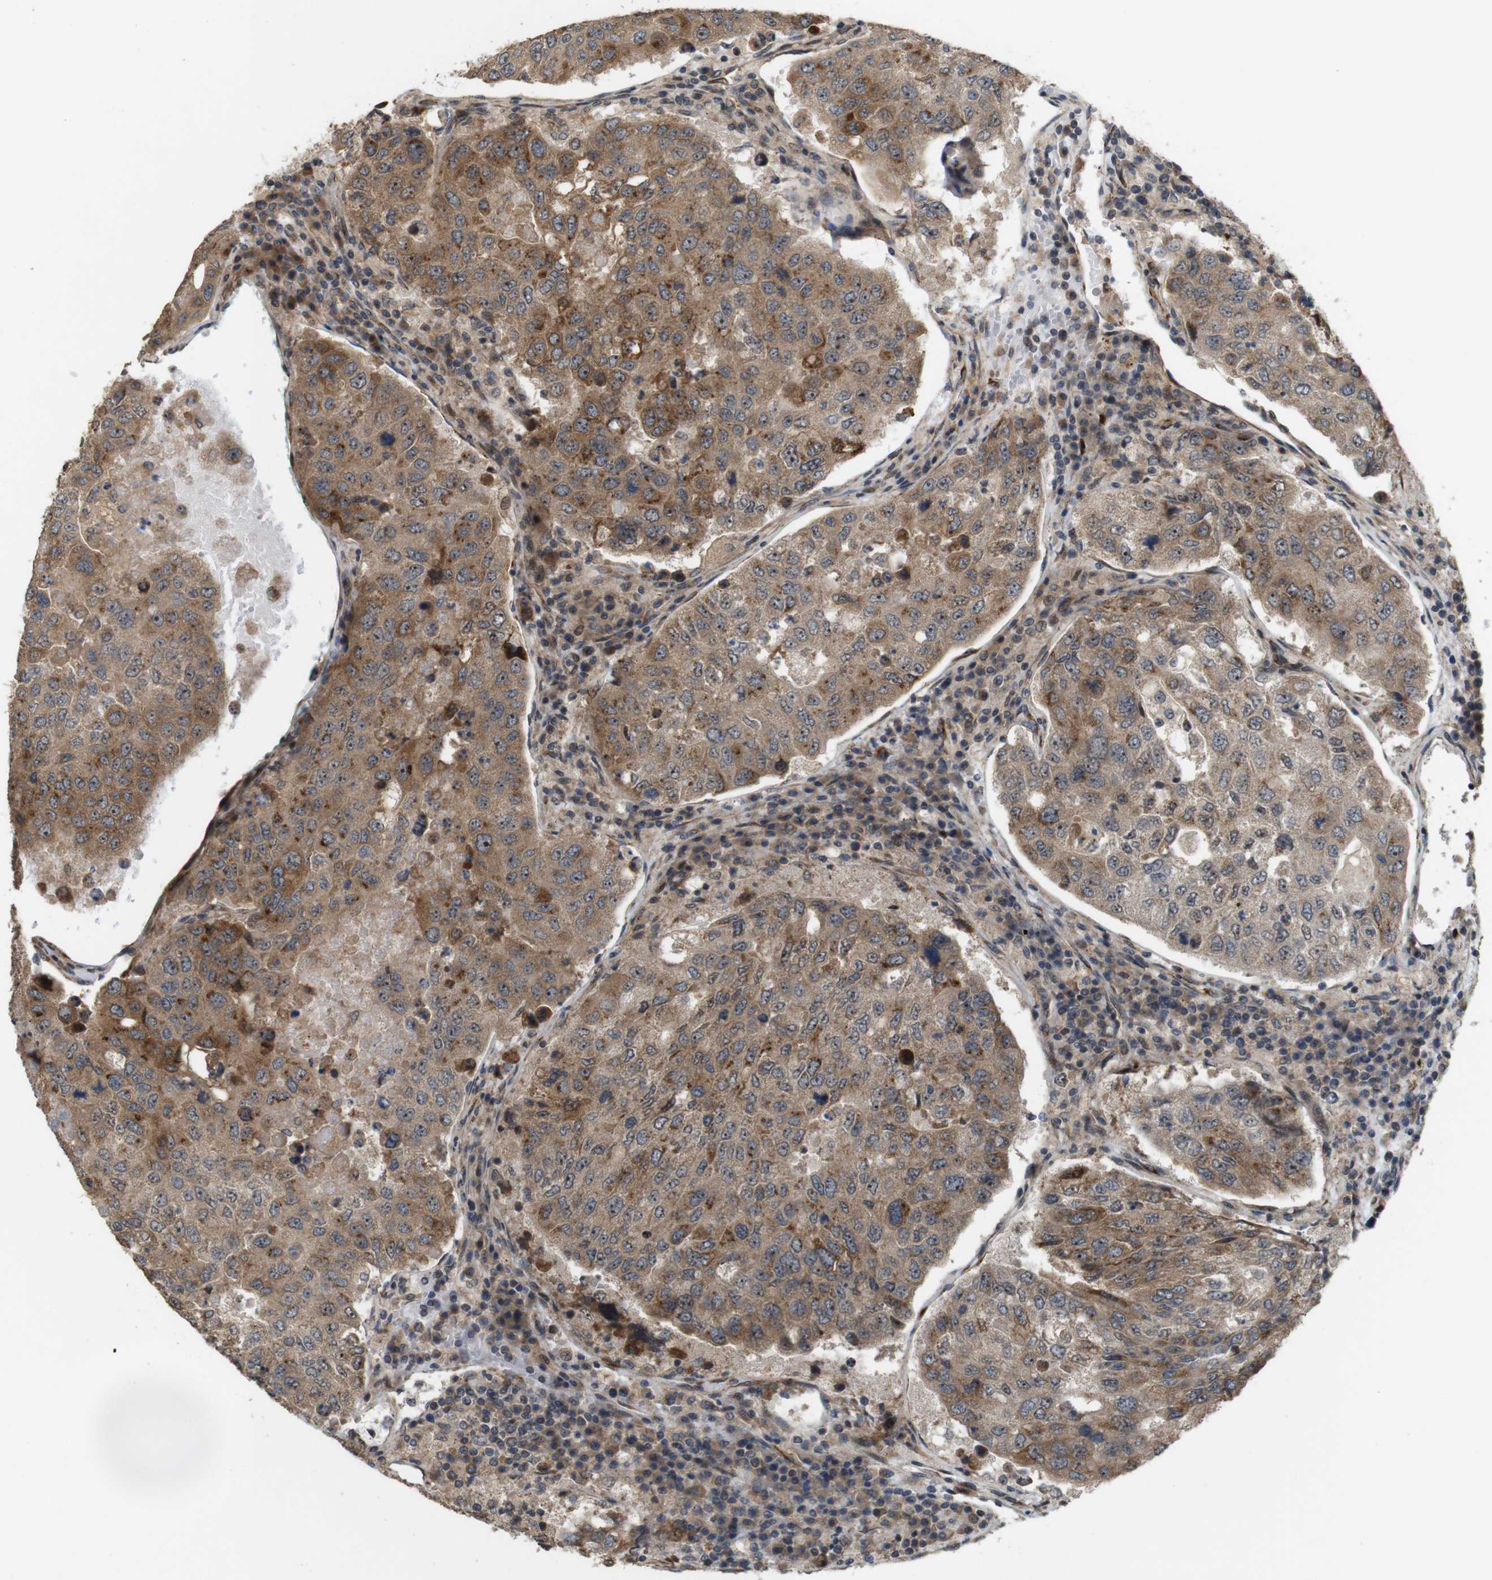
{"staining": {"intensity": "moderate", "quantity": ">75%", "location": "cytoplasmic/membranous,nuclear"}, "tissue": "urothelial cancer", "cell_type": "Tumor cells", "image_type": "cancer", "snomed": [{"axis": "morphology", "description": "Urothelial carcinoma, High grade"}, {"axis": "topography", "description": "Lymph node"}, {"axis": "topography", "description": "Urinary bladder"}], "caption": "Immunohistochemistry image of urothelial cancer stained for a protein (brown), which reveals medium levels of moderate cytoplasmic/membranous and nuclear staining in approximately >75% of tumor cells.", "gene": "EFCAB14", "patient": {"sex": "male", "age": 51}}